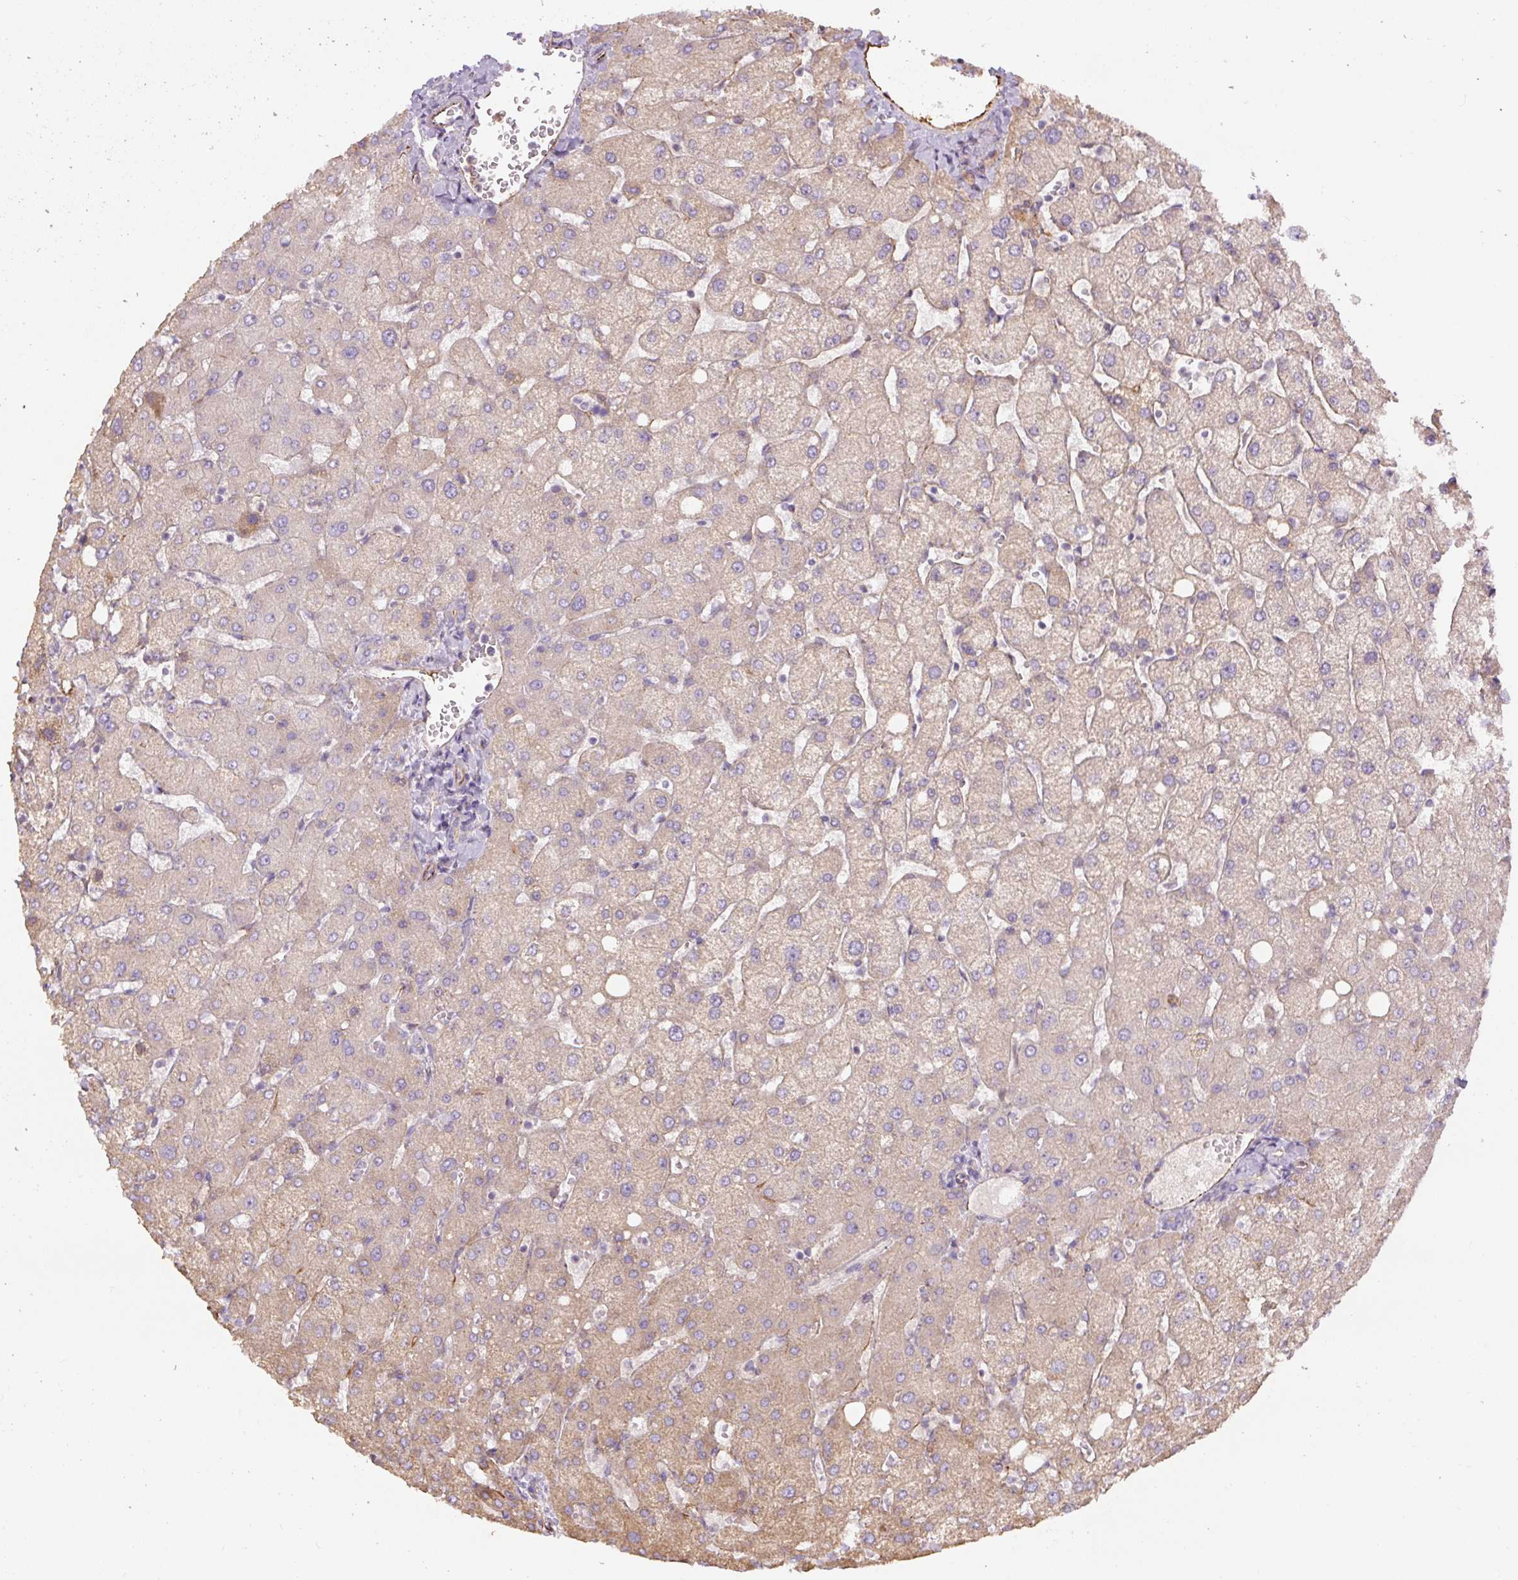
{"staining": {"intensity": "negative", "quantity": "none", "location": "none"}, "tissue": "liver", "cell_type": "Cholangiocytes", "image_type": "normal", "snomed": [{"axis": "morphology", "description": "Normal tissue, NOS"}, {"axis": "topography", "description": "Liver"}], "caption": "IHC image of benign liver: human liver stained with DAB (3,3'-diaminobenzidine) exhibits no significant protein expression in cholangiocytes. The staining is performed using DAB (3,3'-diaminobenzidine) brown chromogen with nuclei counter-stained in using hematoxylin.", "gene": "CCNI2", "patient": {"sex": "female", "age": 54}}